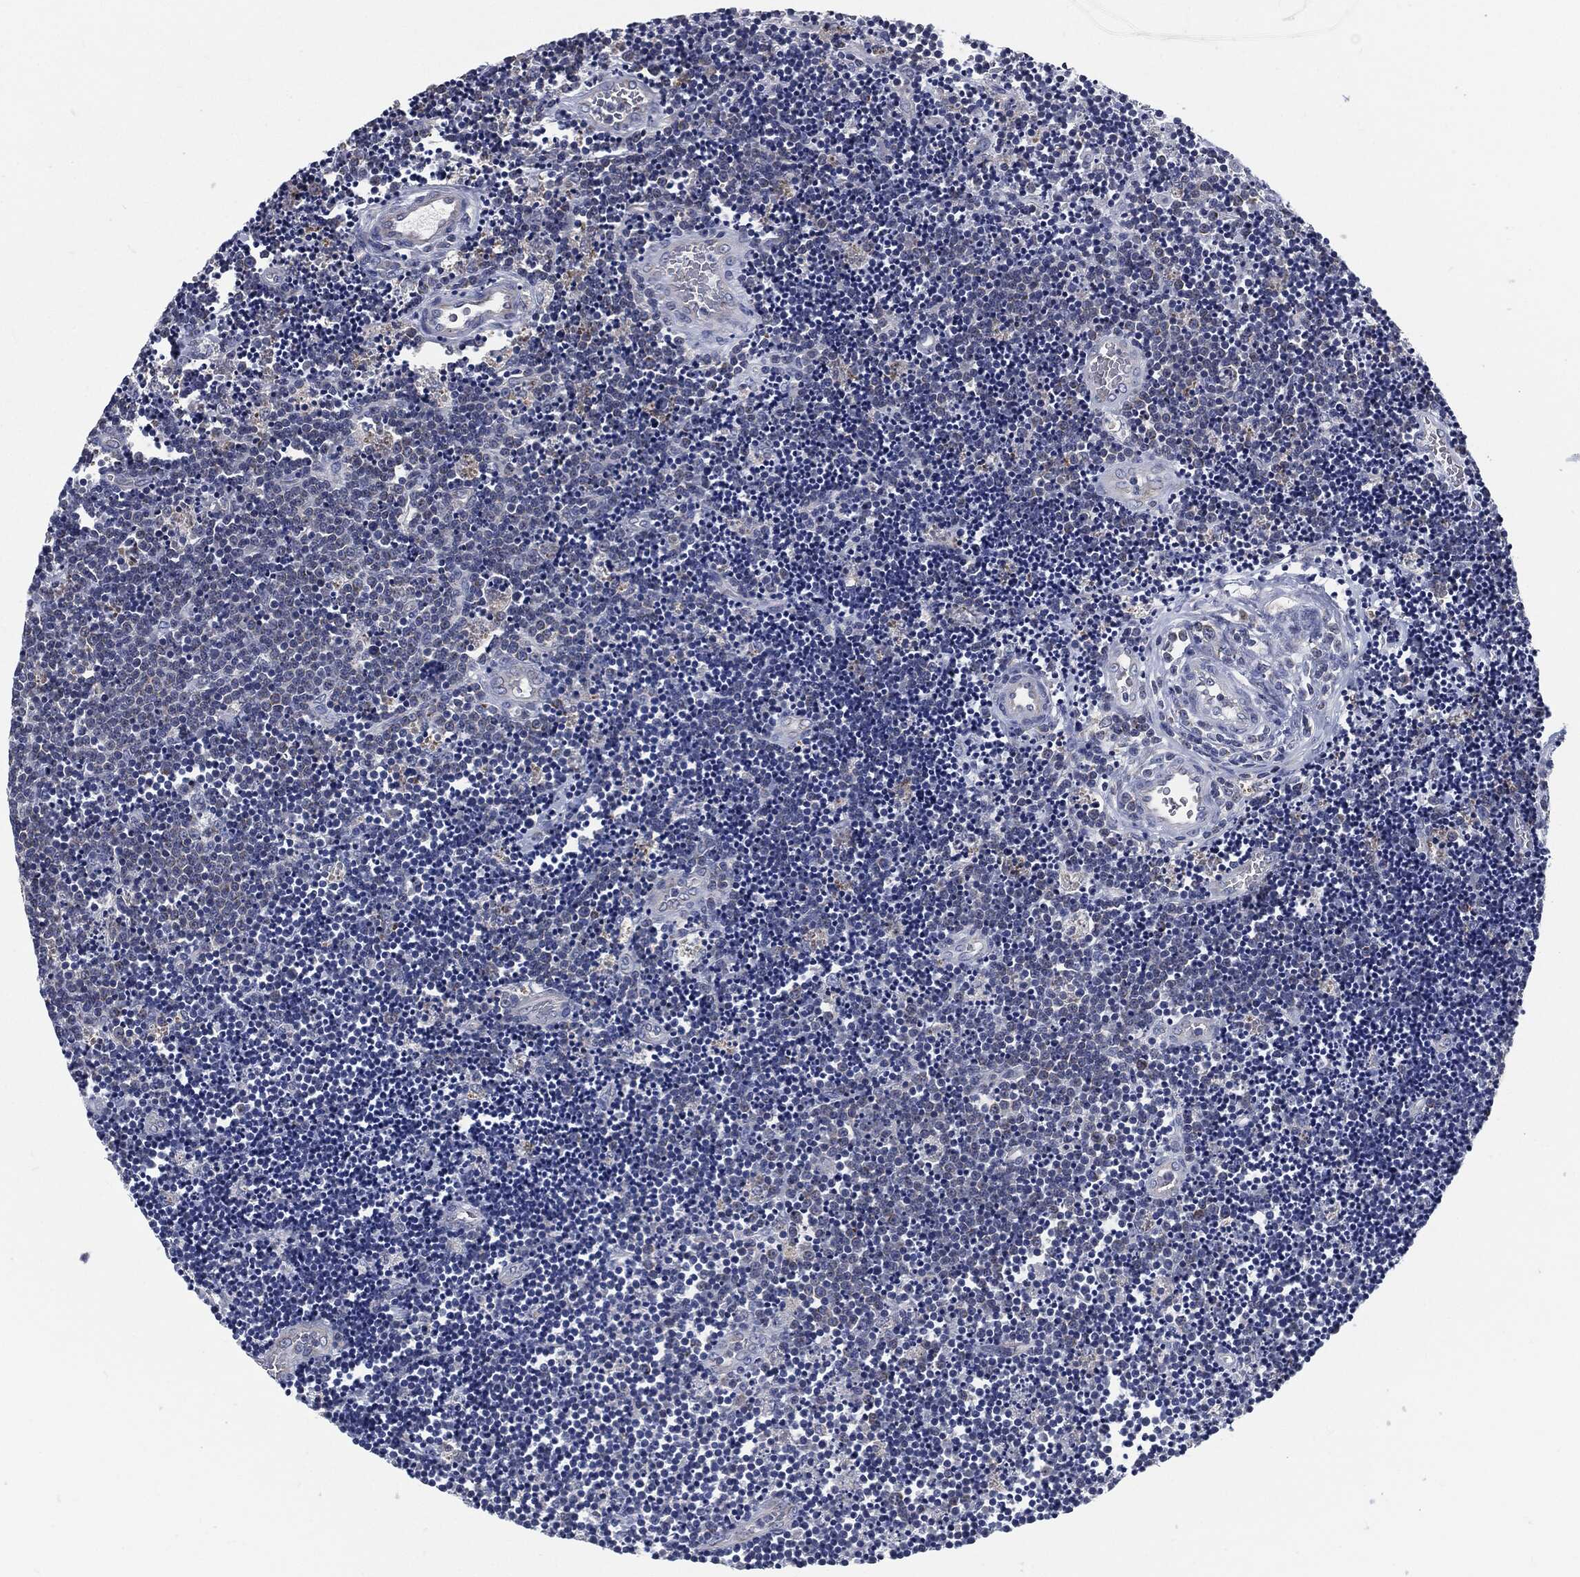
{"staining": {"intensity": "negative", "quantity": "none", "location": "none"}, "tissue": "lymphoma", "cell_type": "Tumor cells", "image_type": "cancer", "snomed": [{"axis": "morphology", "description": "Malignant lymphoma, non-Hodgkin's type, Low grade"}, {"axis": "topography", "description": "Brain"}], "caption": "The histopathology image shows no significant positivity in tumor cells of low-grade malignant lymphoma, non-Hodgkin's type.", "gene": "SIGLEC9", "patient": {"sex": "female", "age": 66}}